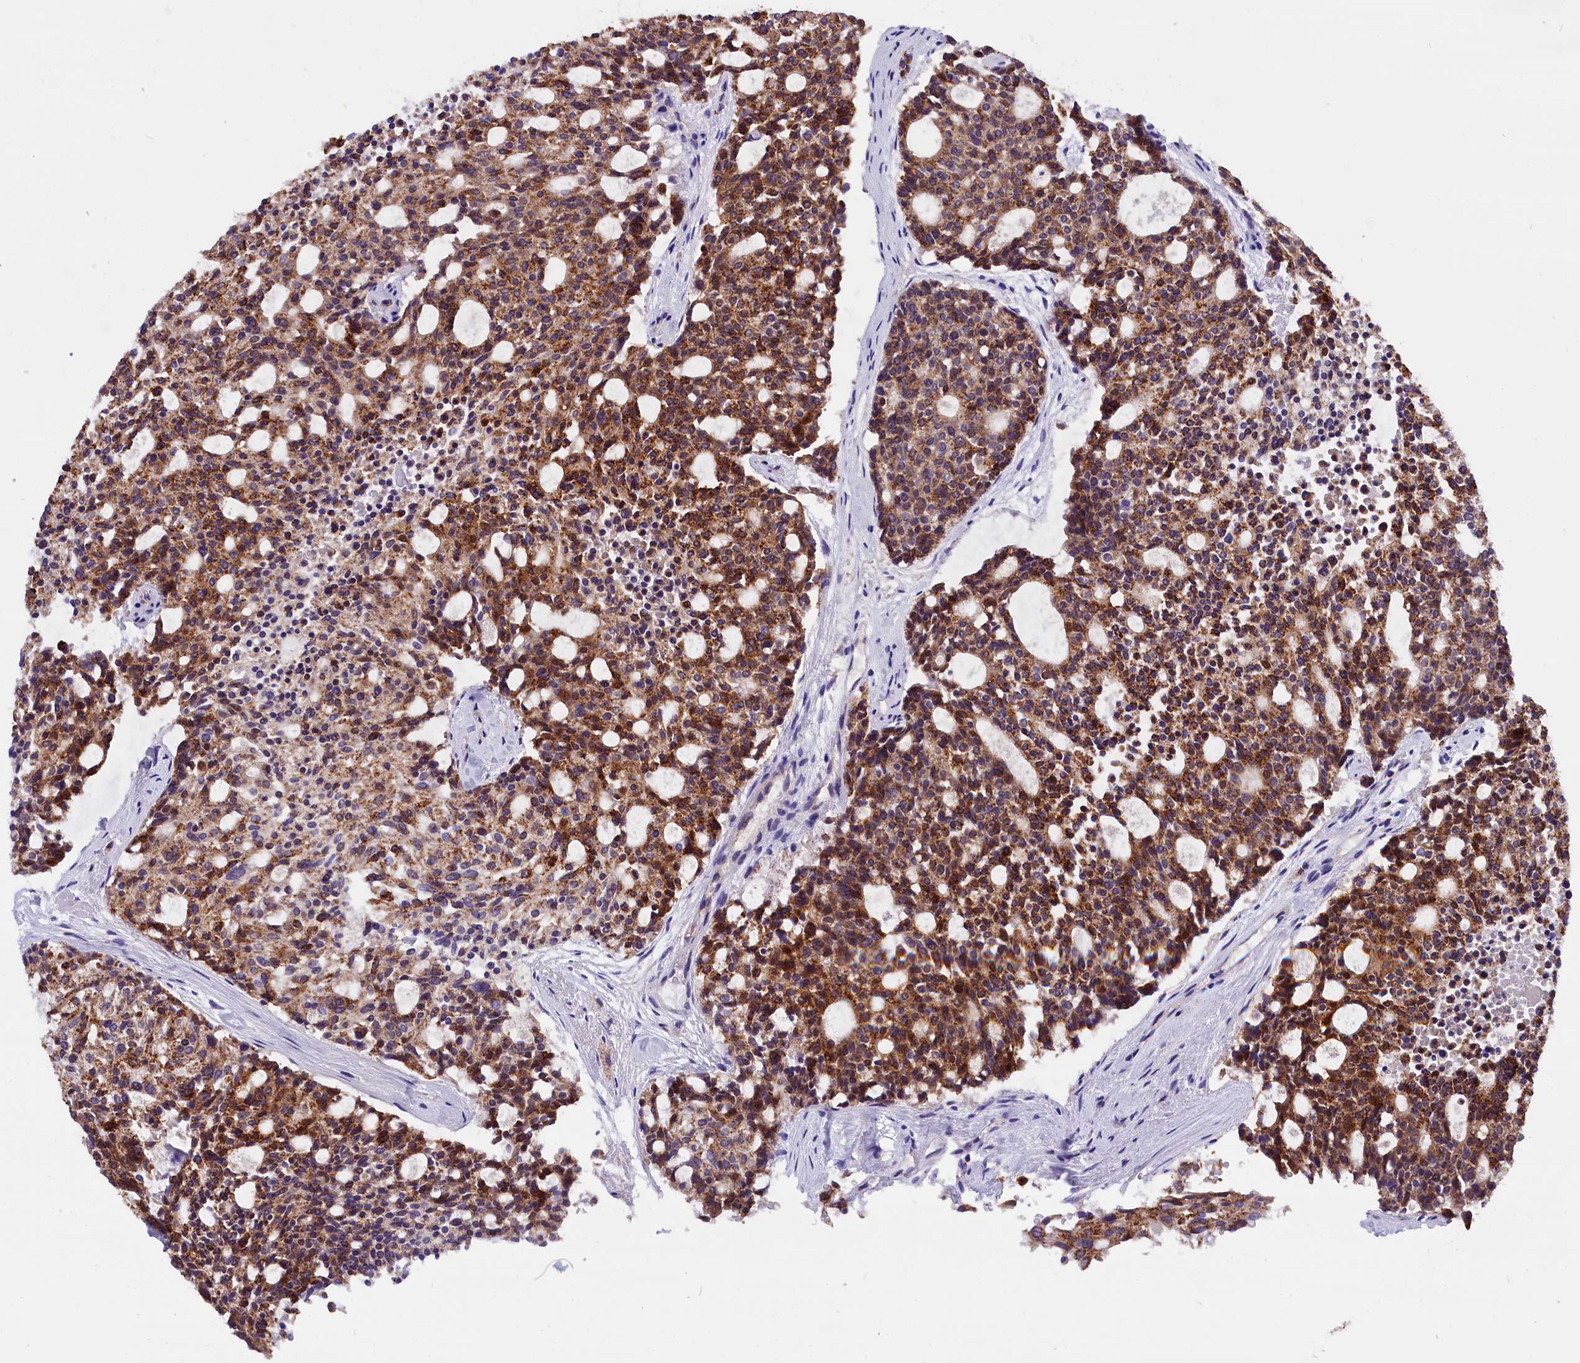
{"staining": {"intensity": "moderate", "quantity": ">75%", "location": "cytoplasmic/membranous"}, "tissue": "carcinoid", "cell_type": "Tumor cells", "image_type": "cancer", "snomed": [{"axis": "morphology", "description": "Carcinoid, malignant, NOS"}, {"axis": "topography", "description": "Pancreas"}], "caption": "A brown stain labels moderate cytoplasmic/membranous positivity of a protein in carcinoid (malignant) tumor cells.", "gene": "ABAT", "patient": {"sex": "female", "age": 54}}